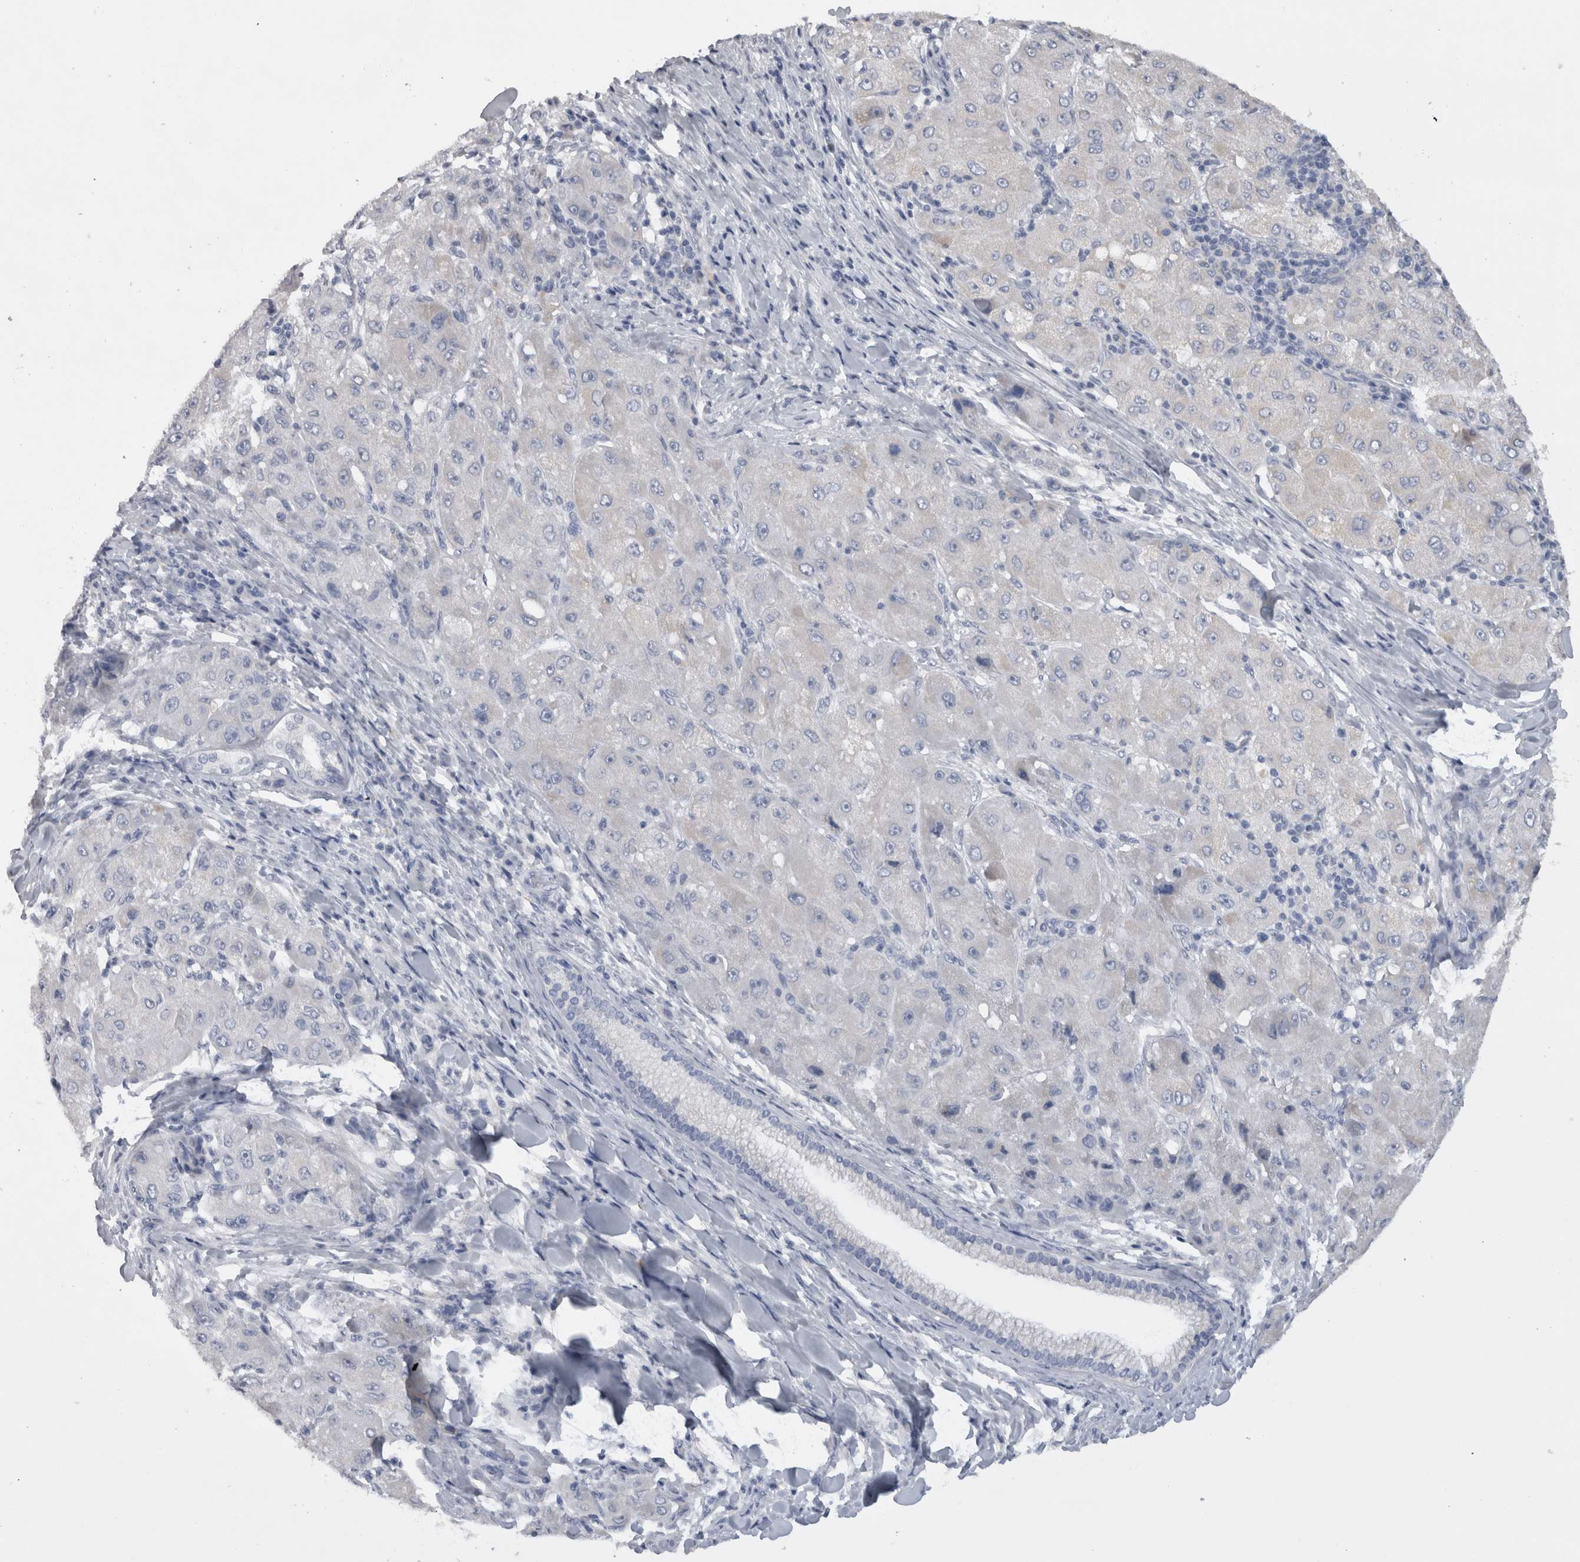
{"staining": {"intensity": "negative", "quantity": "none", "location": "none"}, "tissue": "liver cancer", "cell_type": "Tumor cells", "image_type": "cancer", "snomed": [{"axis": "morphology", "description": "Carcinoma, Hepatocellular, NOS"}, {"axis": "topography", "description": "Liver"}], "caption": "There is no significant staining in tumor cells of hepatocellular carcinoma (liver). (DAB (3,3'-diaminobenzidine) IHC visualized using brightfield microscopy, high magnification).", "gene": "DHRS4", "patient": {"sex": "male", "age": 80}}